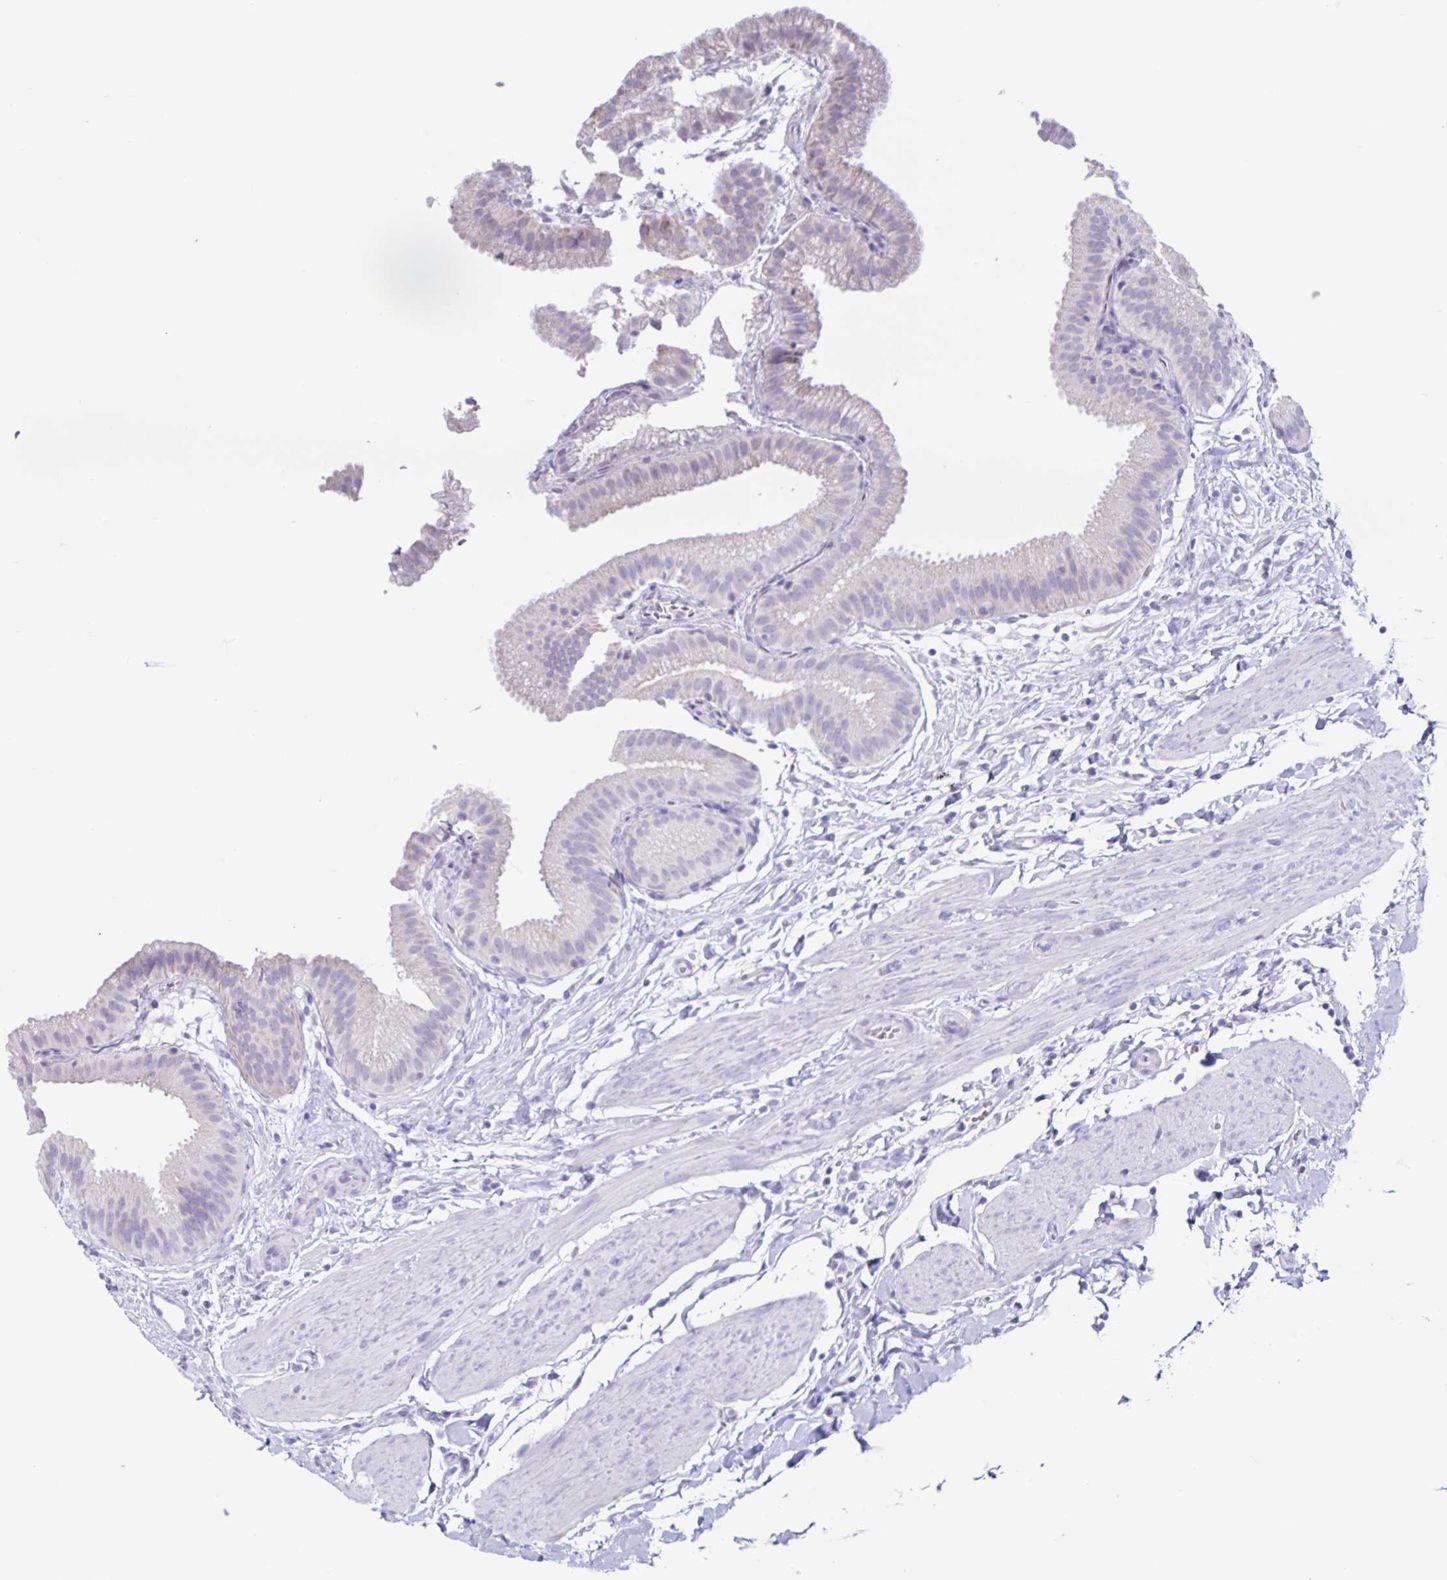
{"staining": {"intensity": "negative", "quantity": "none", "location": "none"}, "tissue": "gallbladder", "cell_type": "Glandular cells", "image_type": "normal", "snomed": [{"axis": "morphology", "description": "Normal tissue, NOS"}, {"axis": "topography", "description": "Gallbladder"}], "caption": "Immunohistochemistry of unremarkable human gallbladder reveals no positivity in glandular cells.", "gene": "CT45A10", "patient": {"sex": "female", "age": 63}}